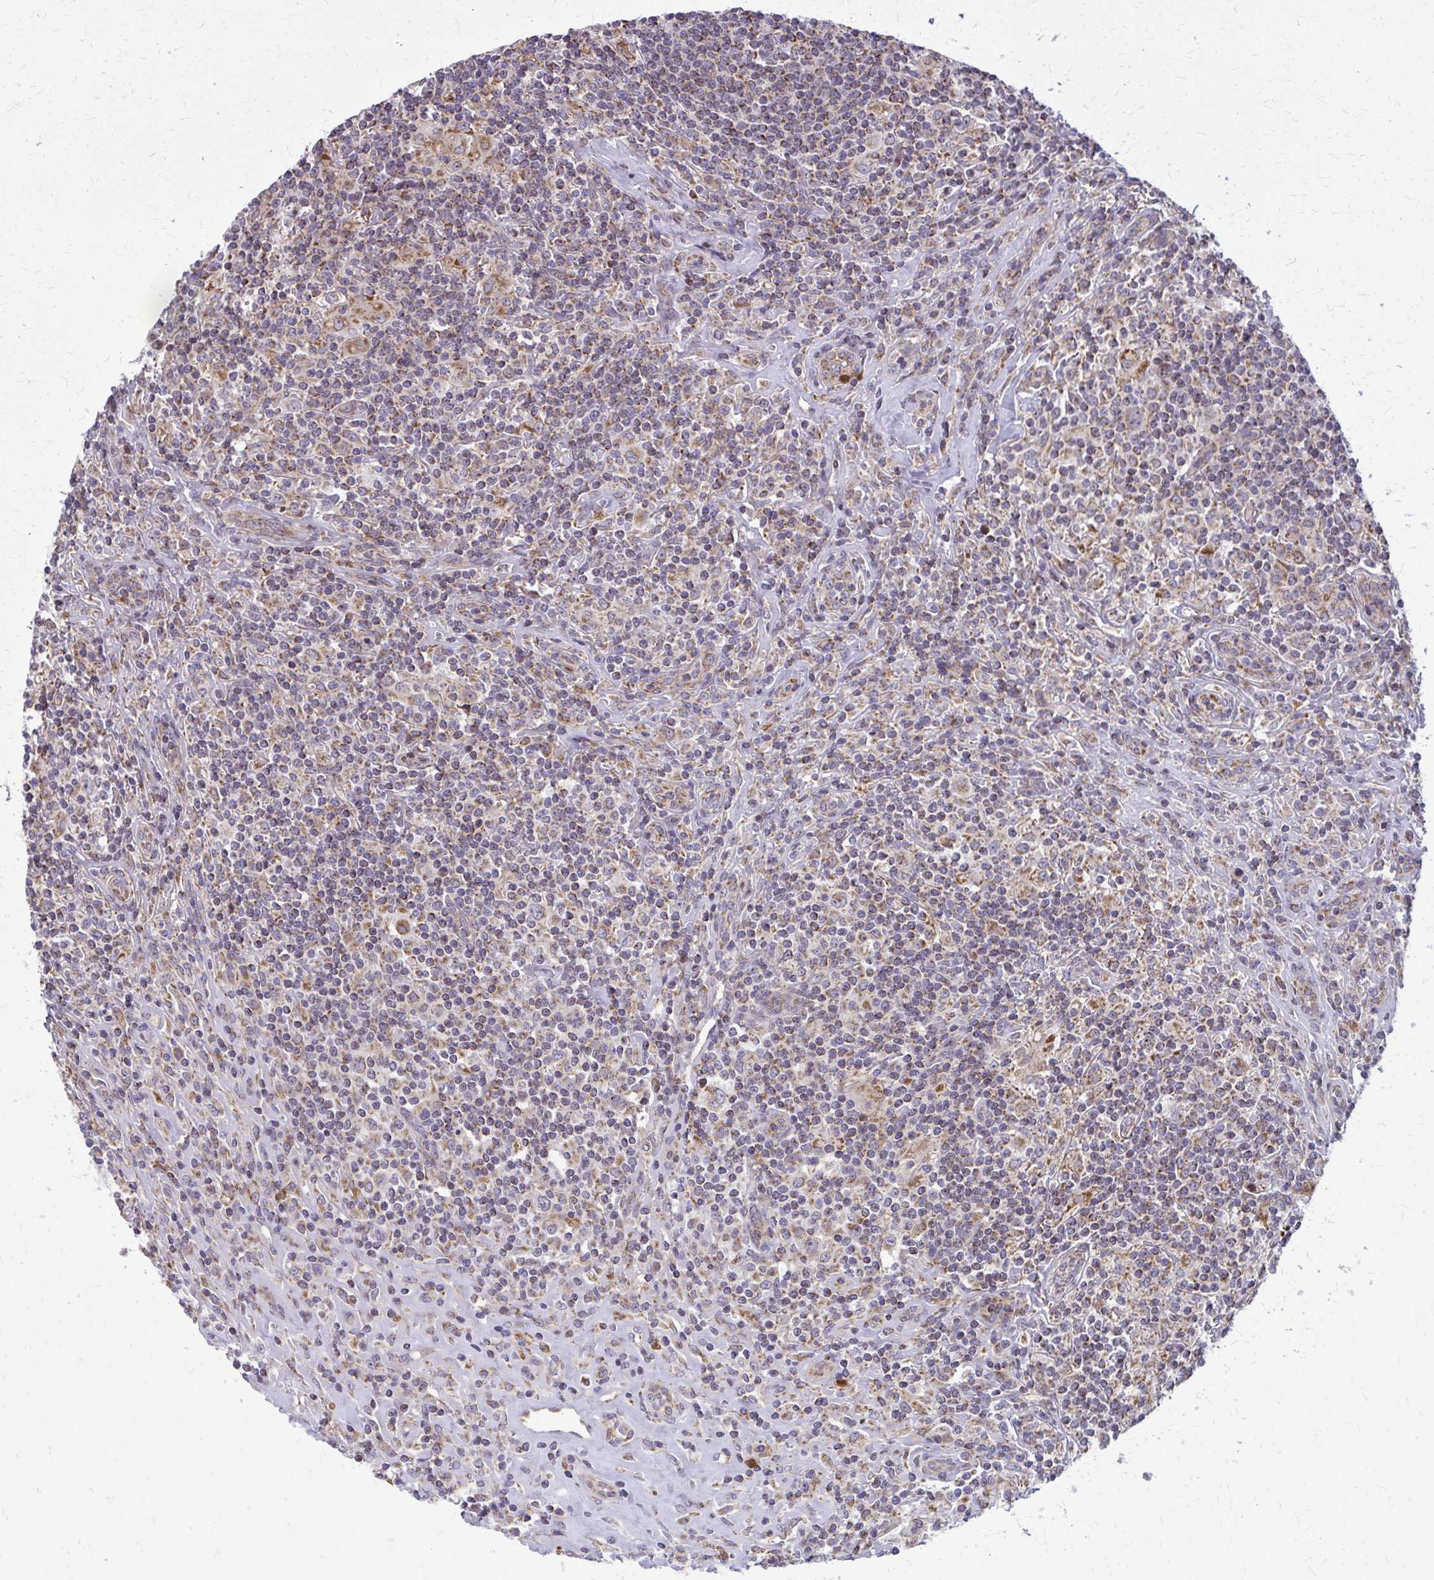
{"staining": {"intensity": "moderate", "quantity": ">75%", "location": "cytoplasmic/membranous"}, "tissue": "lymphoma", "cell_type": "Tumor cells", "image_type": "cancer", "snomed": [{"axis": "morphology", "description": "Hodgkin's disease, NOS"}, {"axis": "morphology", "description": "Hodgkin's lymphoma, nodular sclerosis"}, {"axis": "topography", "description": "Lymph node"}], "caption": "Lymphoma was stained to show a protein in brown. There is medium levels of moderate cytoplasmic/membranous positivity in approximately >75% of tumor cells. (DAB = brown stain, brightfield microscopy at high magnification).", "gene": "MCCC1", "patient": {"sex": "female", "age": 10}}